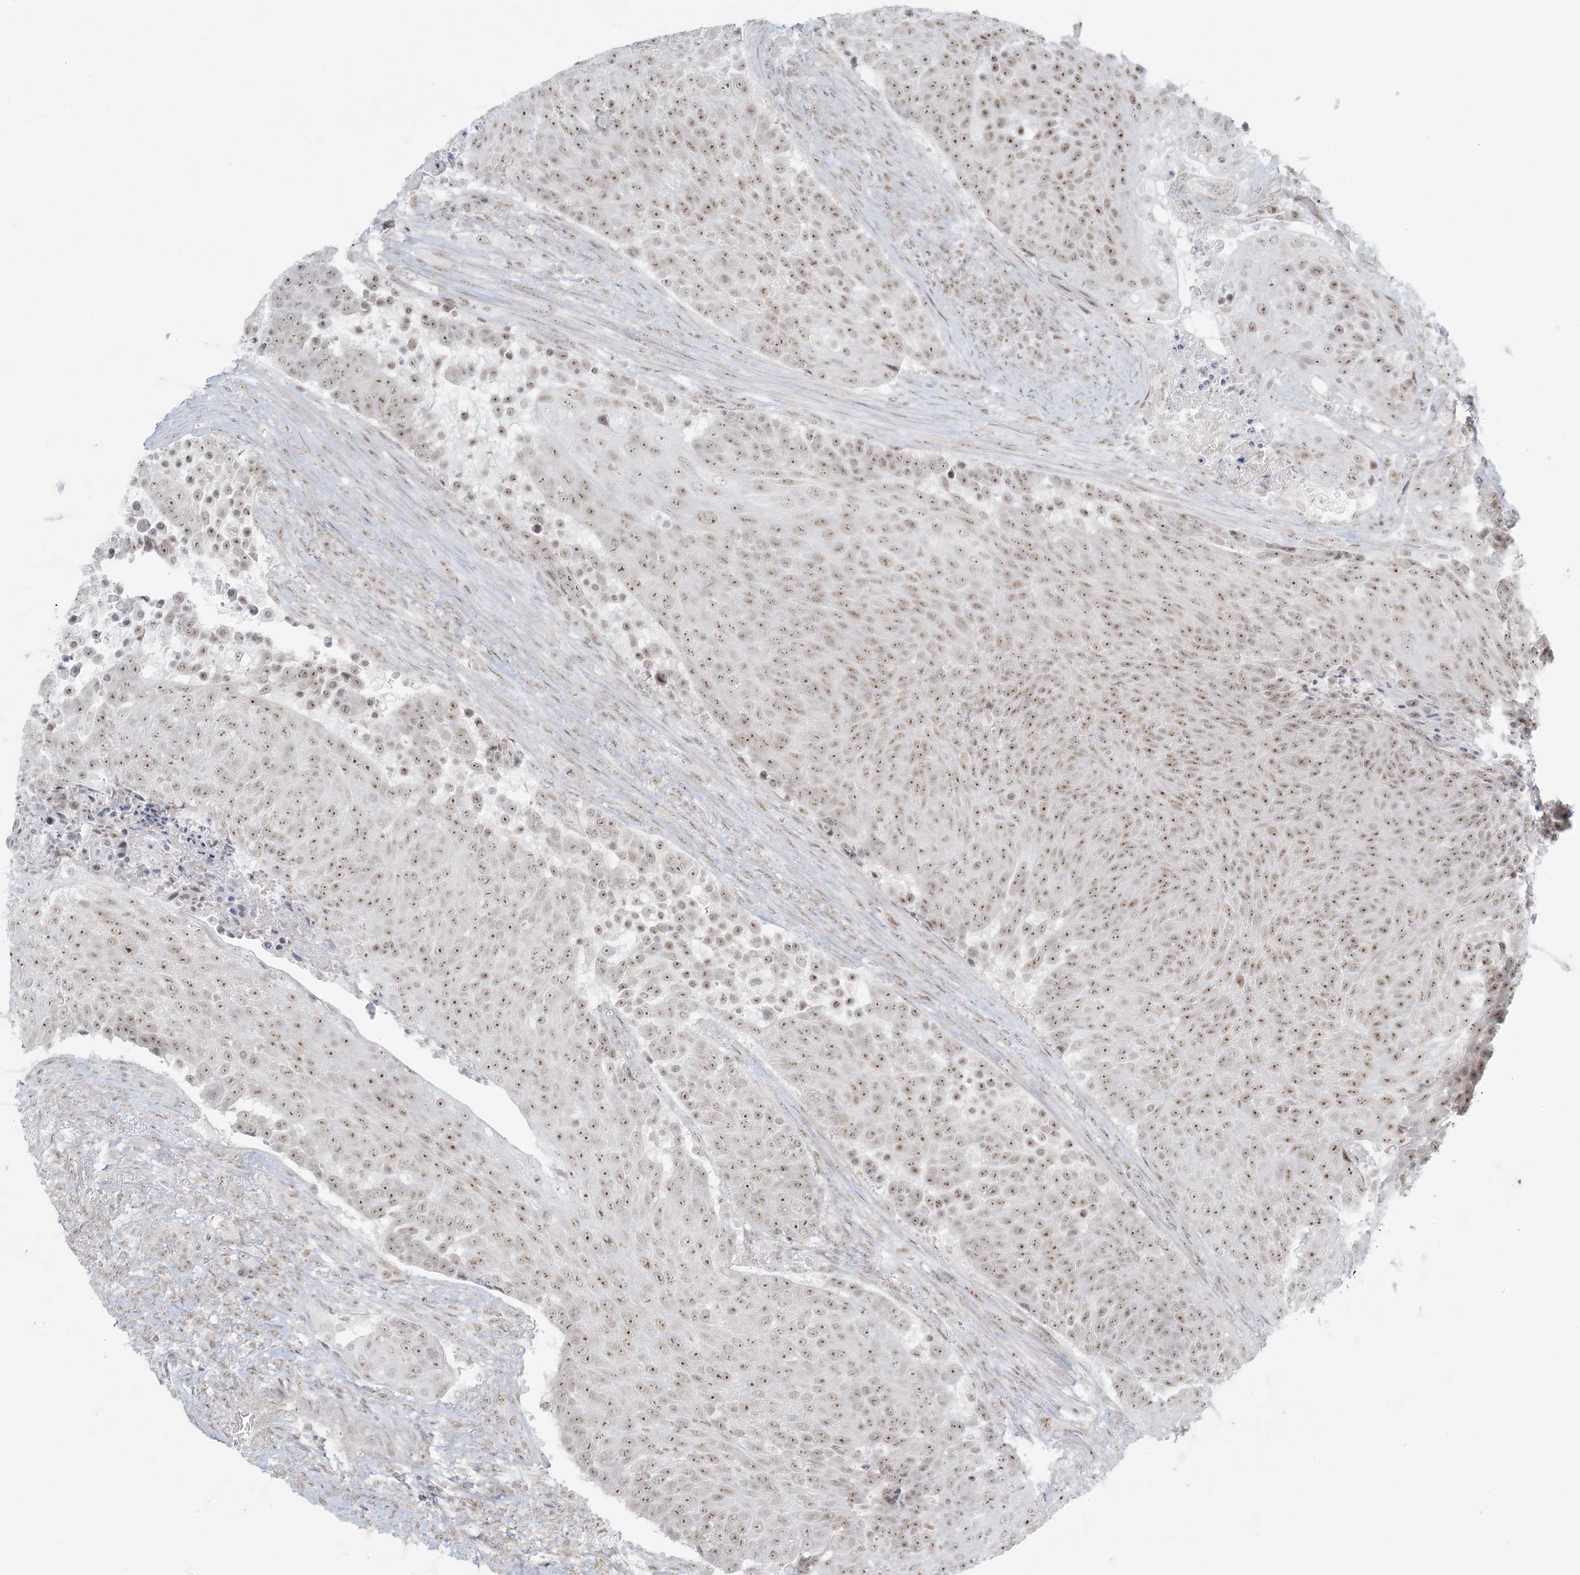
{"staining": {"intensity": "moderate", "quantity": ">75%", "location": "nuclear"}, "tissue": "urothelial cancer", "cell_type": "Tumor cells", "image_type": "cancer", "snomed": [{"axis": "morphology", "description": "Urothelial carcinoma, High grade"}, {"axis": "topography", "description": "Urinary bladder"}], "caption": "Moderate nuclear expression for a protein is appreciated in approximately >75% of tumor cells of high-grade urothelial carcinoma using immunohistochemistry.", "gene": "ZNF787", "patient": {"sex": "female", "age": 63}}